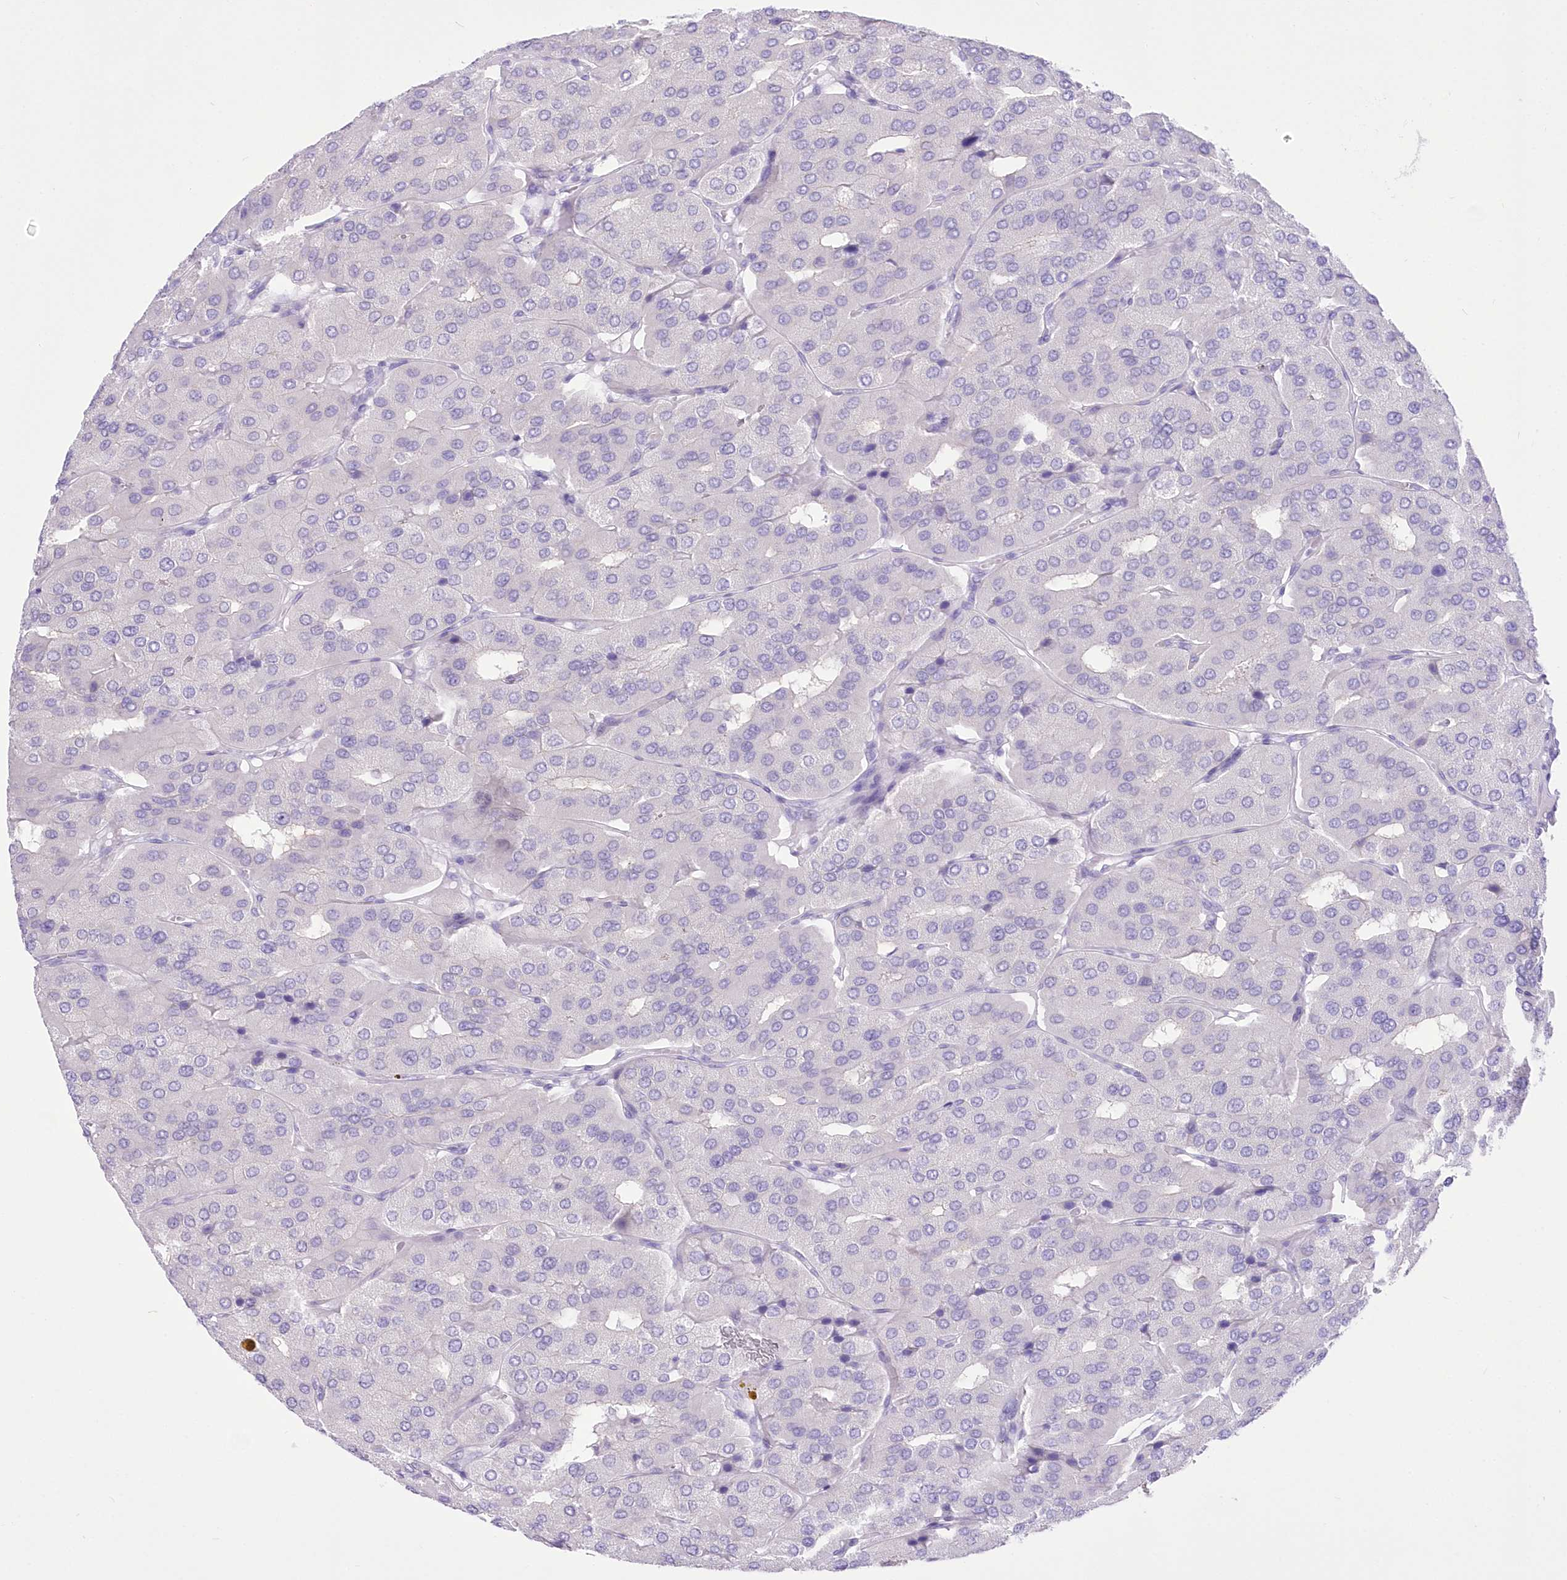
{"staining": {"intensity": "negative", "quantity": "none", "location": "none"}, "tissue": "parathyroid gland", "cell_type": "Glandular cells", "image_type": "normal", "snomed": [{"axis": "morphology", "description": "Normal tissue, NOS"}, {"axis": "morphology", "description": "Adenoma, NOS"}, {"axis": "topography", "description": "Parathyroid gland"}], "caption": "The IHC image has no significant staining in glandular cells of parathyroid gland.", "gene": "UBA6", "patient": {"sex": "female", "age": 86}}